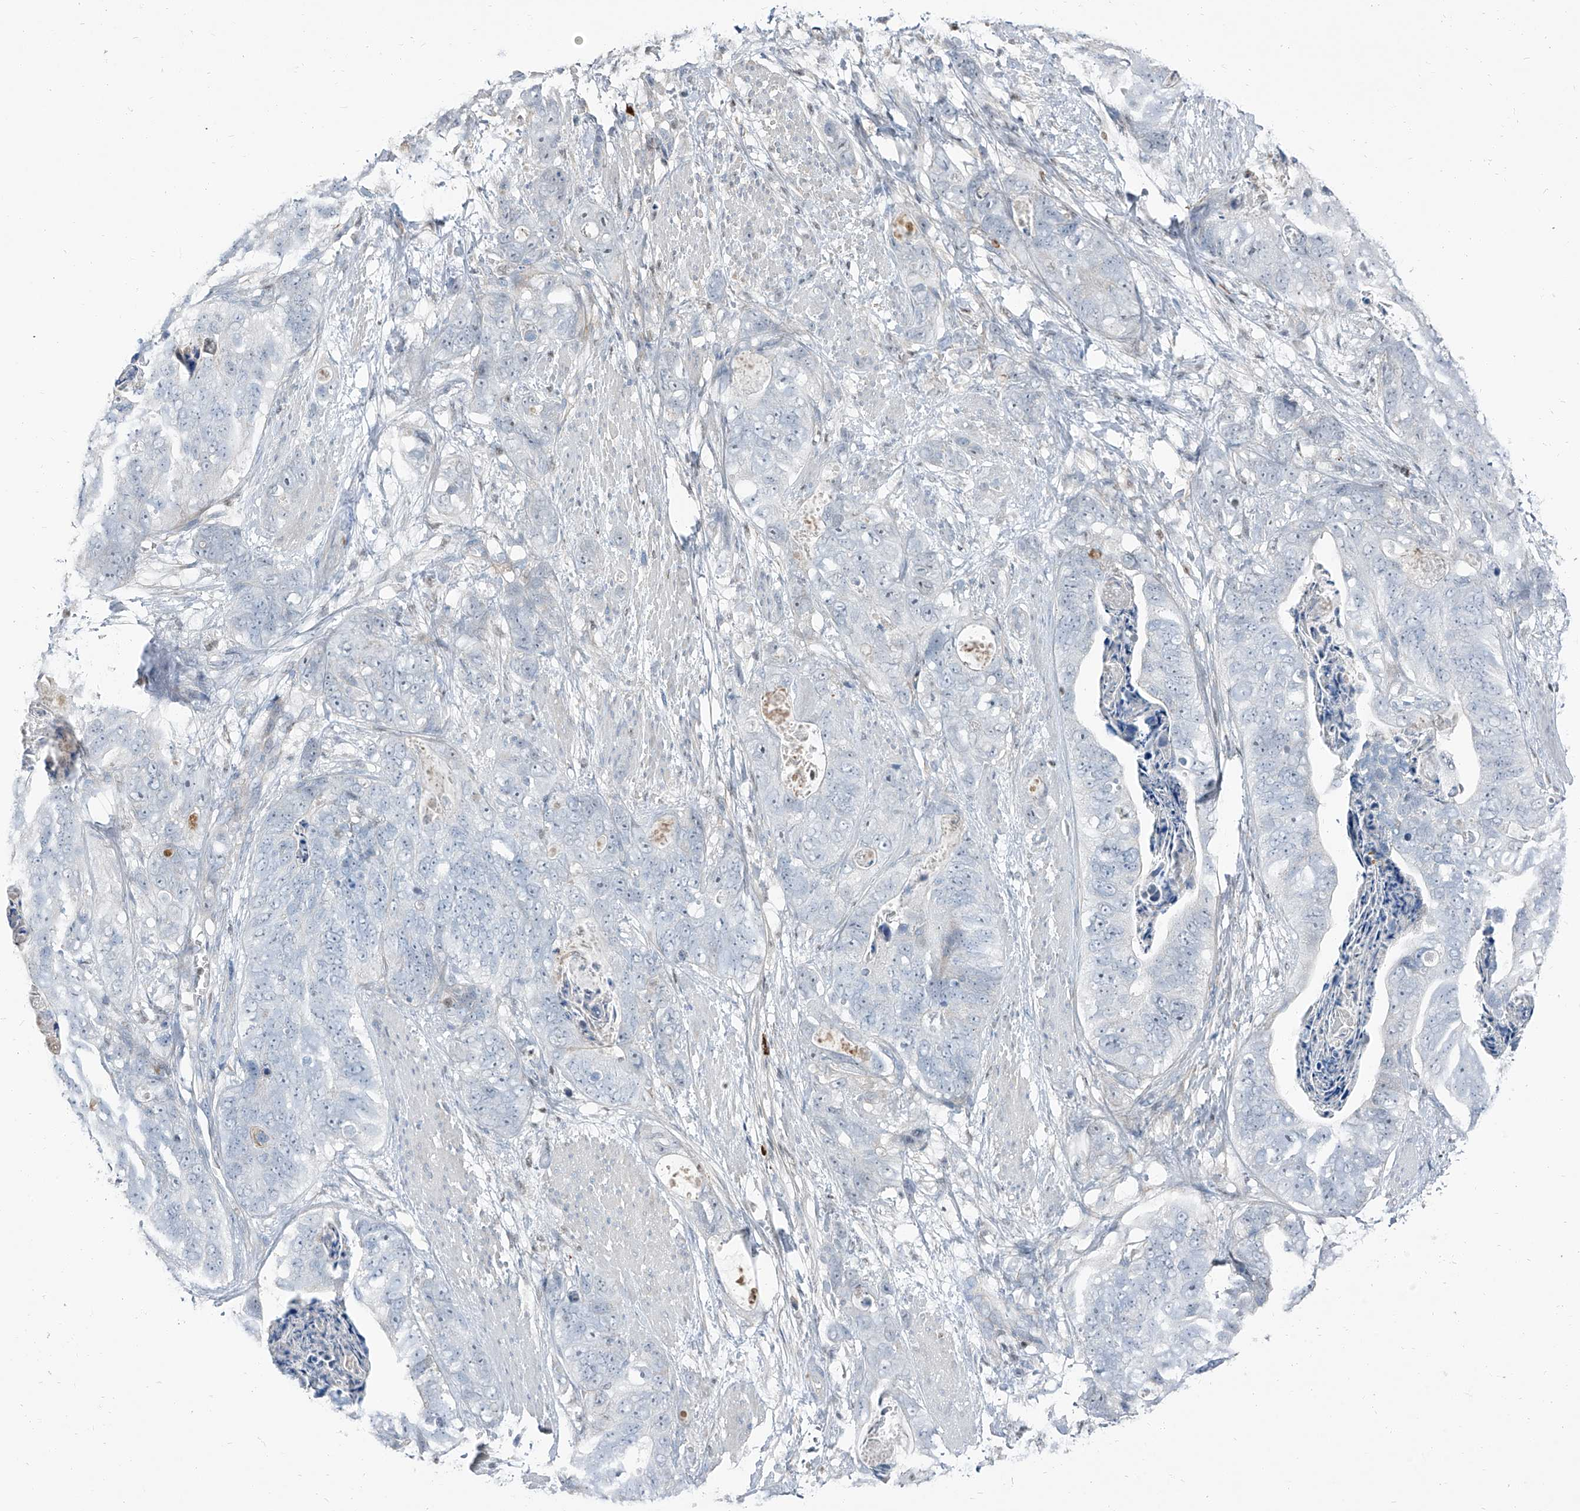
{"staining": {"intensity": "negative", "quantity": "none", "location": "none"}, "tissue": "stomach cancer", "cell_type": "Tumor cells", "image_type": "cancer", "snomed": [{"axis": "morphology", "description": "Adenocarcinoma, NOS"}, {"axis": "topography", "description": "Stomach"}], "caption": "Tumor cells show no significant protein staining in stomach cancer (adenocarcinoma). (Immunohistochemistry (ihc), brightfield microscopy, high magnification).", "gene": "HOXA3", "patient": {"sex": "female", "age": 89}}